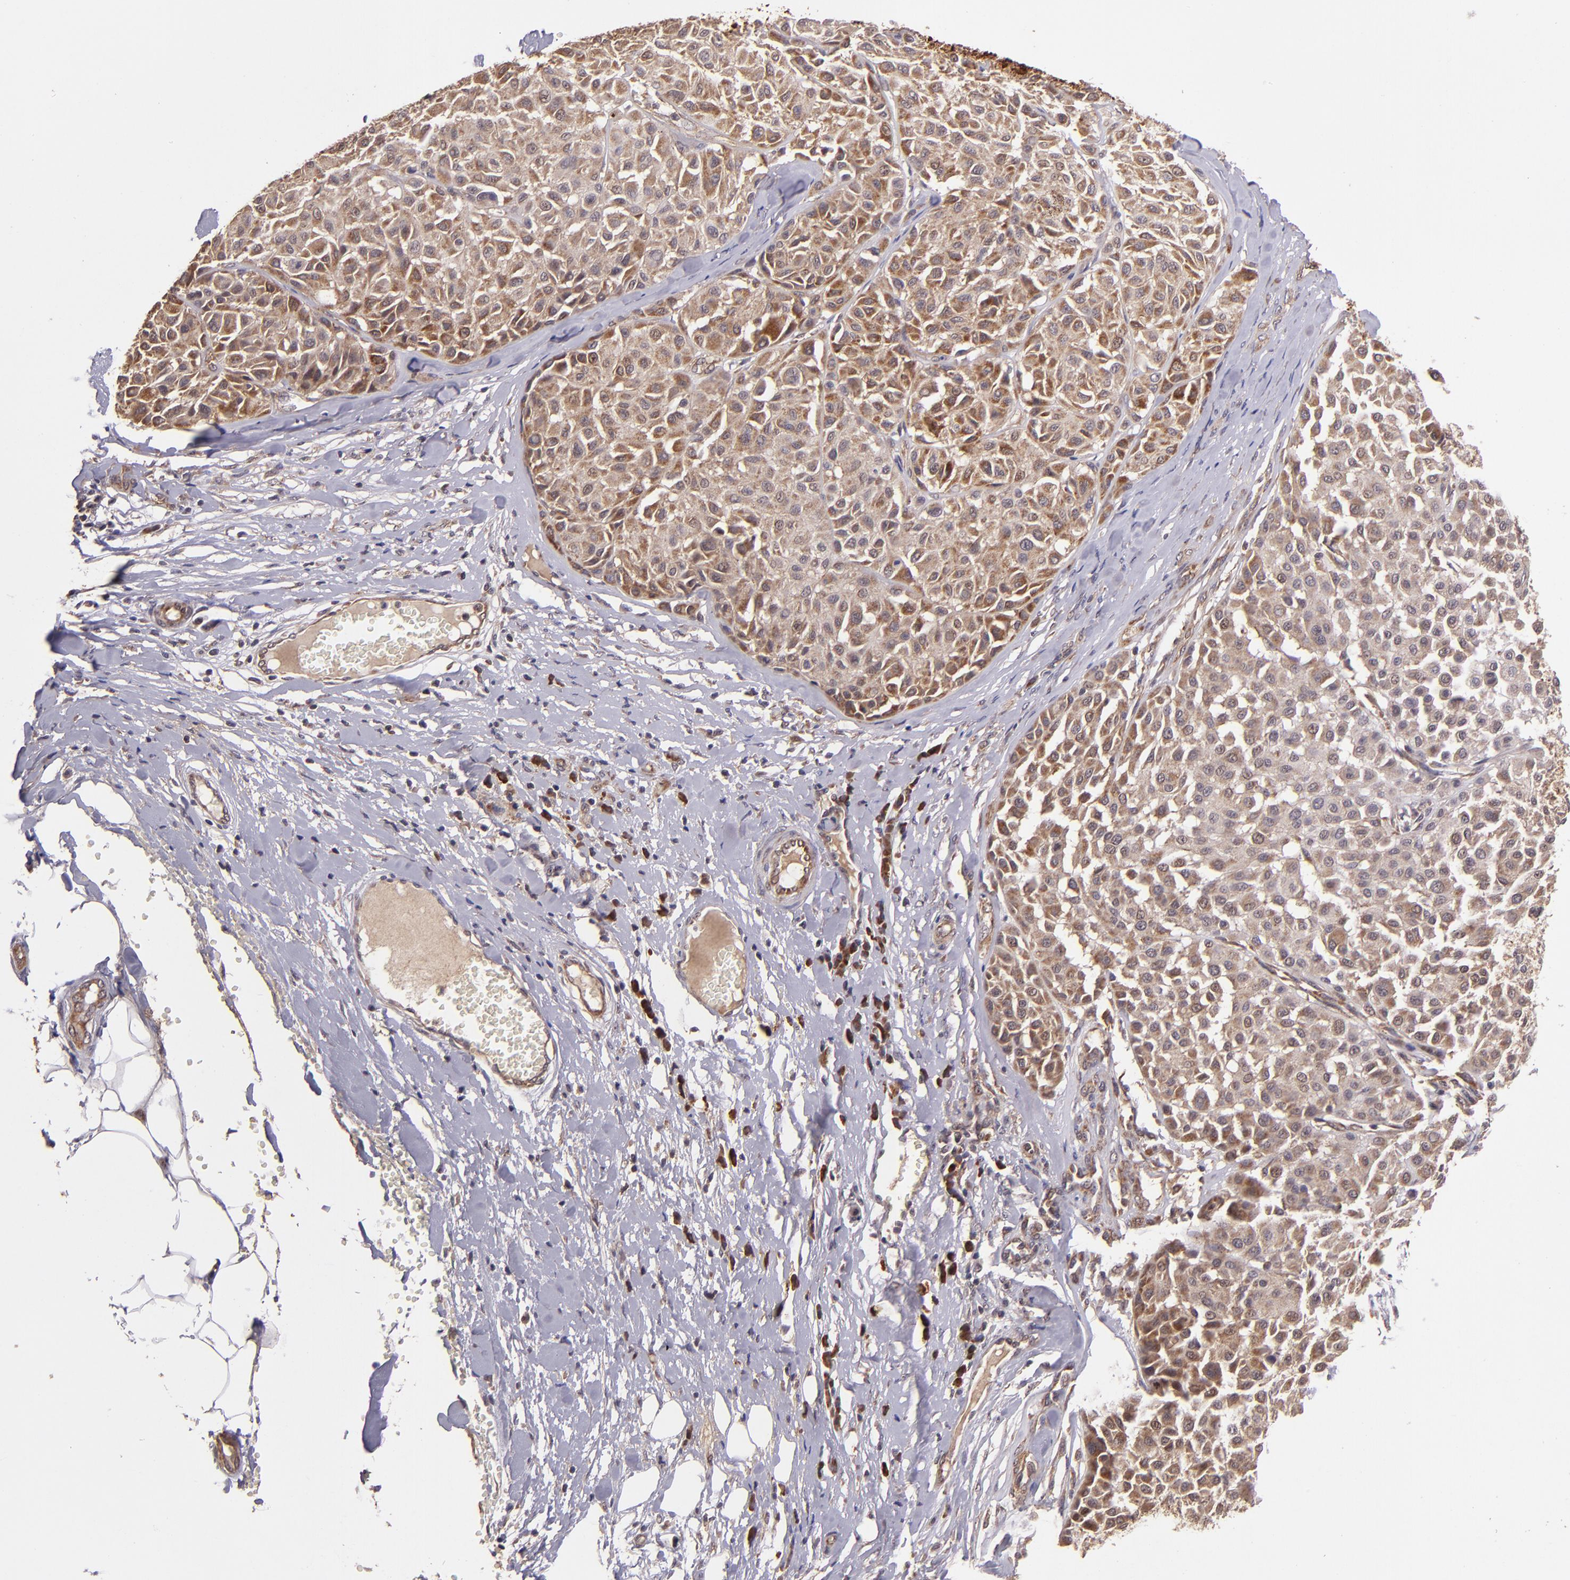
{"staining": {"intensity": "strong", "quantity": ">75%", "location": "cytoplasmic/membranous"}, "tissue": "melanoma", "cell_type": "Tumor cells", "image_type": "cancer", "snomed": [{"axis": "morphology", "description": "Malignant melanoma, Metastatic site"}, {"axis": "topography", "description": "Soft tissue"}], "caption": "Immunohistochemistry (IHC) photomicrograph of neoplastic tissue: human melanoma stained using immunohistochemistry (IHC) displays high levels of strong protein expression localized specifically in the cytoplasmic/membranous of tumor cells, appearing as a cytoplasmic/membranous brown color.", "gene": "USP51", "patient": {"sex": "male", "age": 41}}